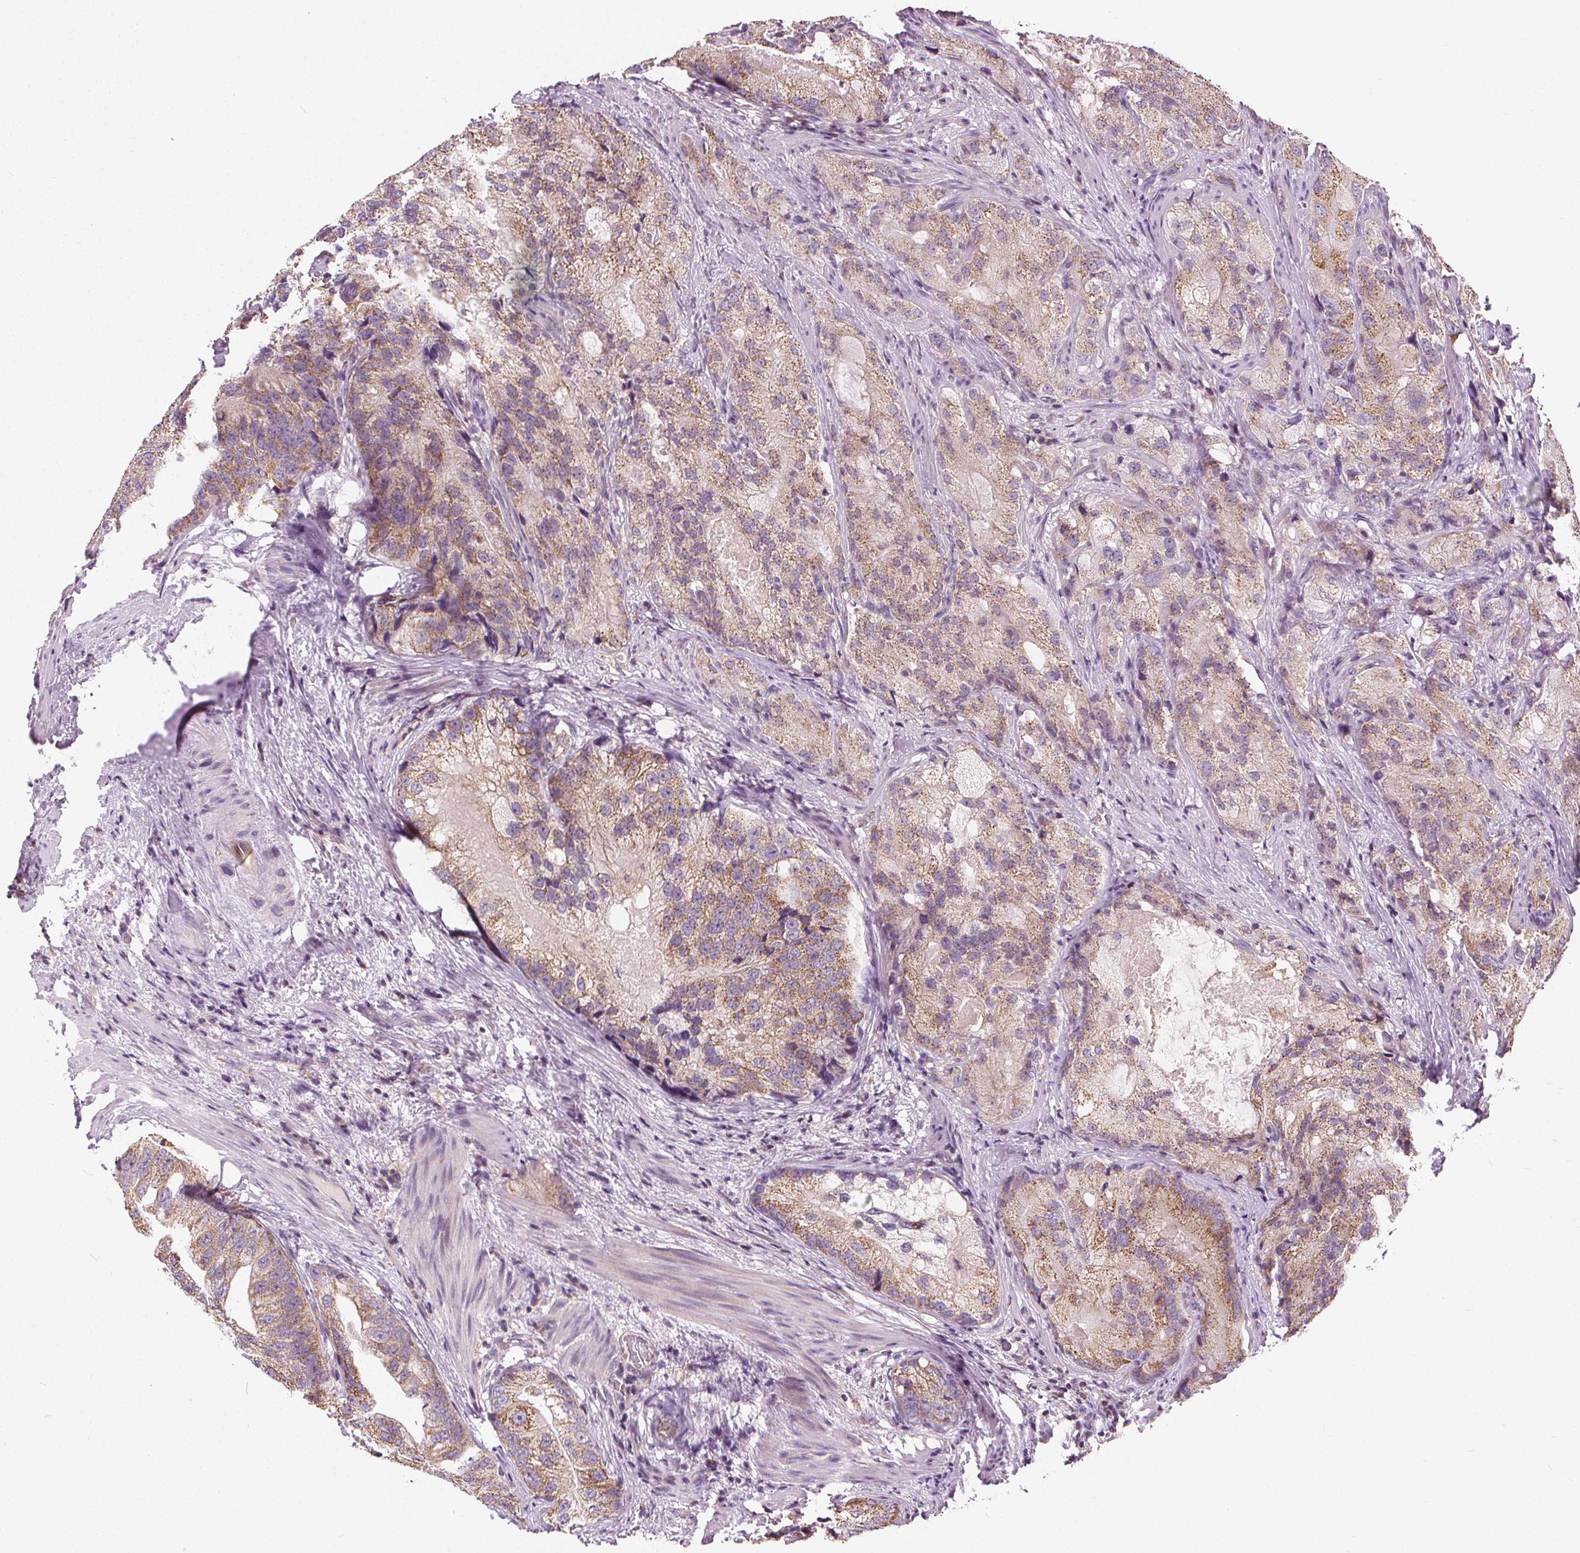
{"staining": {"intensity": "moderate", "quantity": ">75%", "location": "cytoplasmic/membranous"}, "tissue": "prostate cancer", "cell_type": "Tumor cells", "image_type": "cancer", "snomed": [{"axis": "morphology", "description": "Adenocarcinoma, High grade"}, {"axis": "topography", "description": "Prostate"}], "caption": "High-magnification brightfield microscopy of adenocarcinoma (high-grade) (prostate) stained with DAB (3,3'-diaminobenzidine) (brown) and counterstained with hematoxylin (blue). tumor cells exhibit moderate cytoplasmic/membranous expression is seen in approximately>75% of cells. The protein of interest is stained brown, and the nuclei are stained in blue (DAB IHC with brightfield microscopy, high magnification).", "gene": "RAB20", "patient": {"sex": "male", "age": 70}}